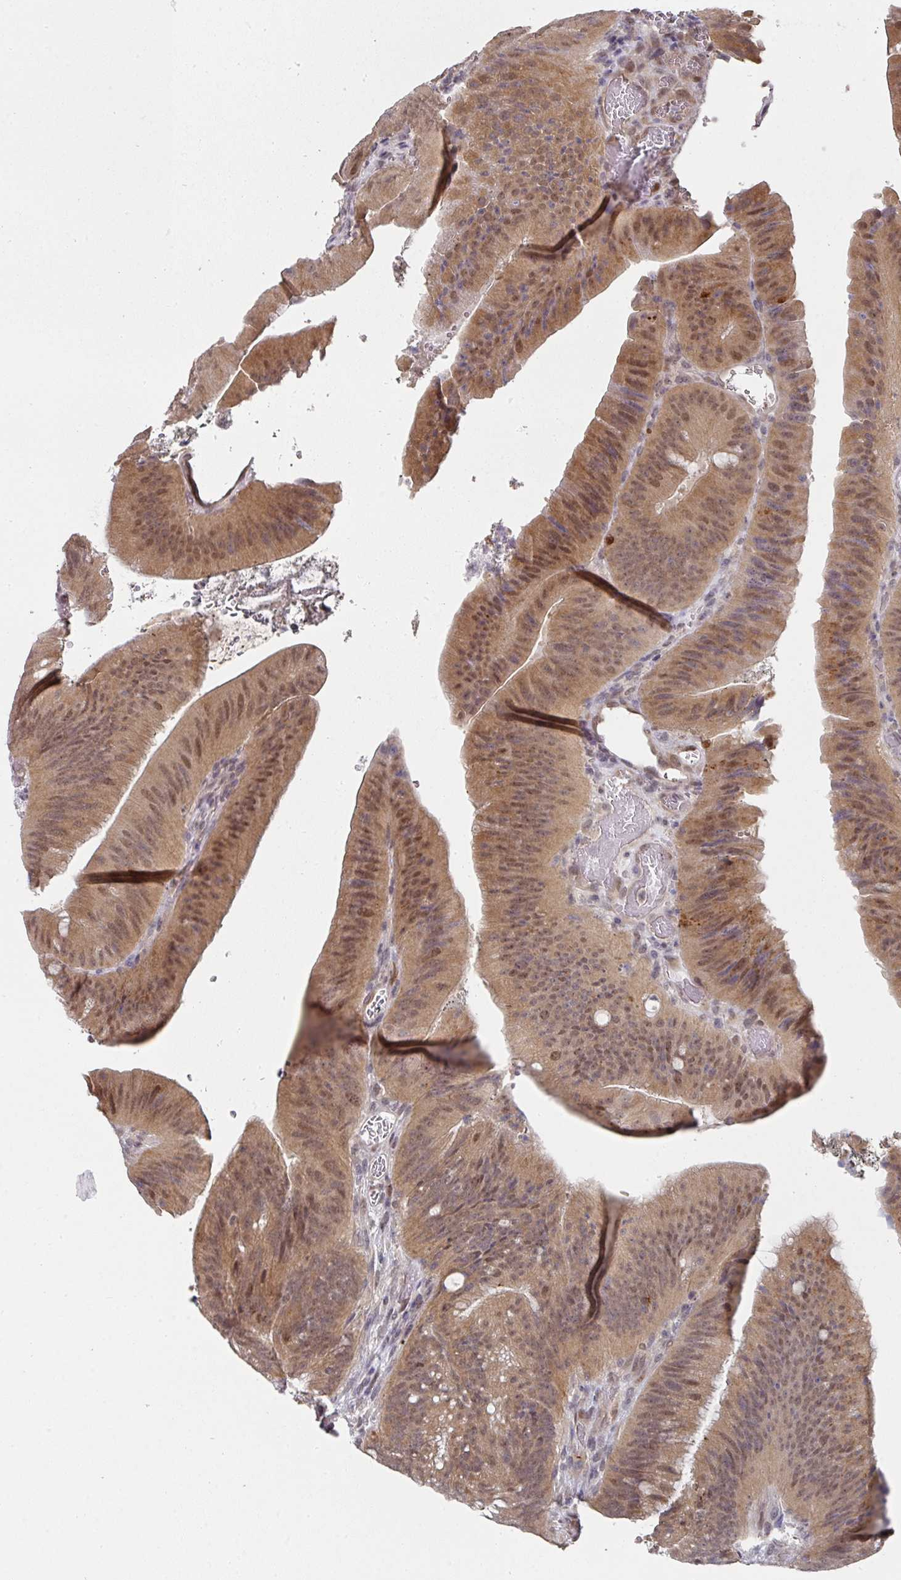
{"staining": {"intensity": "moderate", "quantity": "25%-75%", "location": "cytoplasmic/membranous,nuclear"}, "tissue": "colorectal cancer", "cell_type": "Tumor cells", "image_type": "cancer", "snomed": [{"axis": "morphology", "description": "Adenocarcinoma, NOS"}, {"axis": "topography", "description": "Colon"}], "caption": "High-magnification brightfield microscopy of colorectal cancer (adenocarcinoma) stained with DAB (brown) and counterstained with hematoxylin (blue). tumor cells exhibit moderate cytoplasmic/membranous and nuclear positivity is identified in approximately25%-75% of cells.", "gene": "C18orf25", "patient": {"sex": "female", "age": 43}}